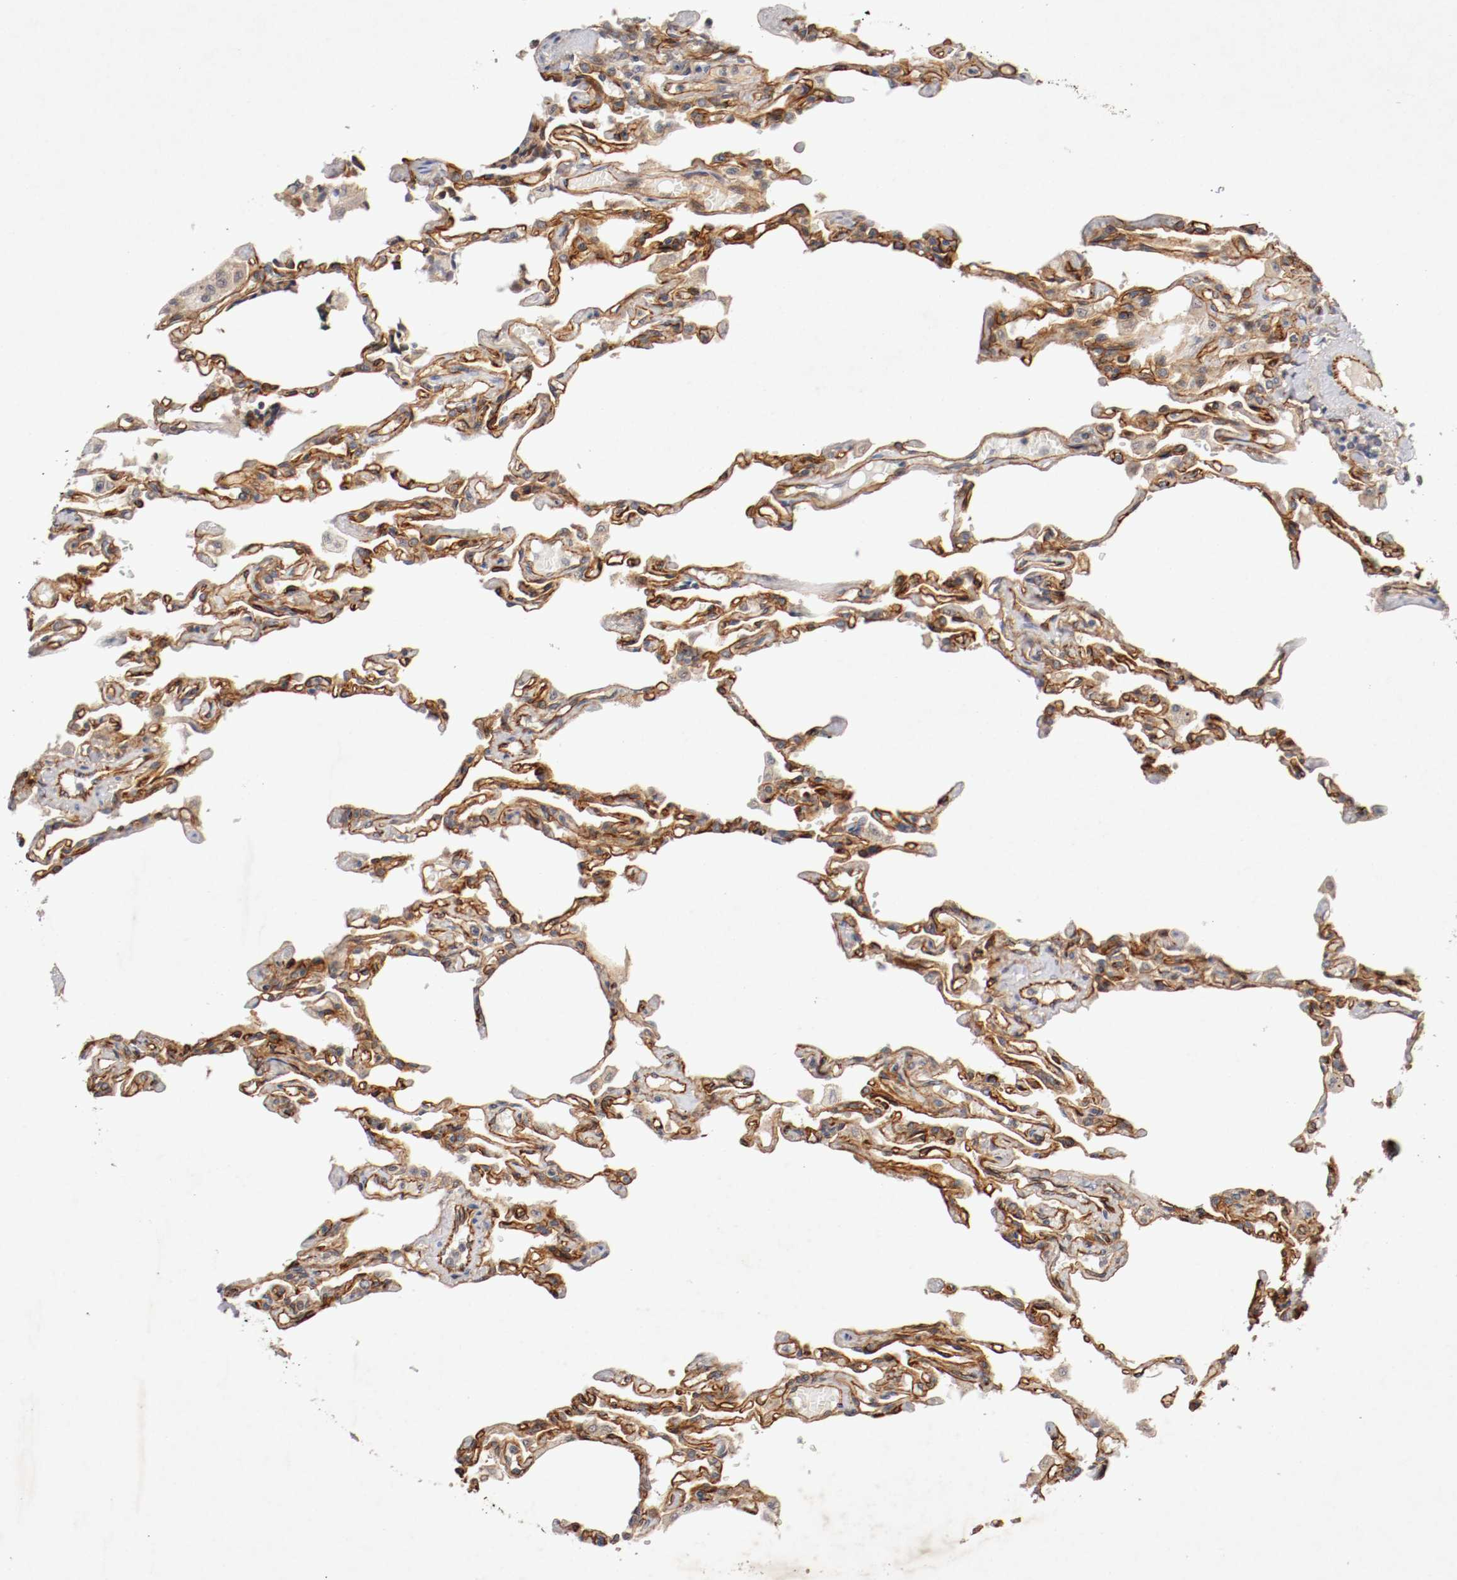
{"staining": {"intensity": "strong", "quantity": ">75%", "location": "cytoplasmic/membranous"}, "tissue": "lung", "cell_type": "Alveolar cells", "image_type": "normal", "snomed": [{"axis": "morphology", "description": "Normal tissue, NOS"}, {"axis": "topography", "description": "Lung"}], "caption": "Immunohistochemistry (IHC) micrograph of benign lung stained for a protein (brown), which reveals high levels of strong cytoplasmic/membranous staining in about >75% of alveolar cells.", "gene": "TYK2", "patient": {"sex": "male", "age": 21}}